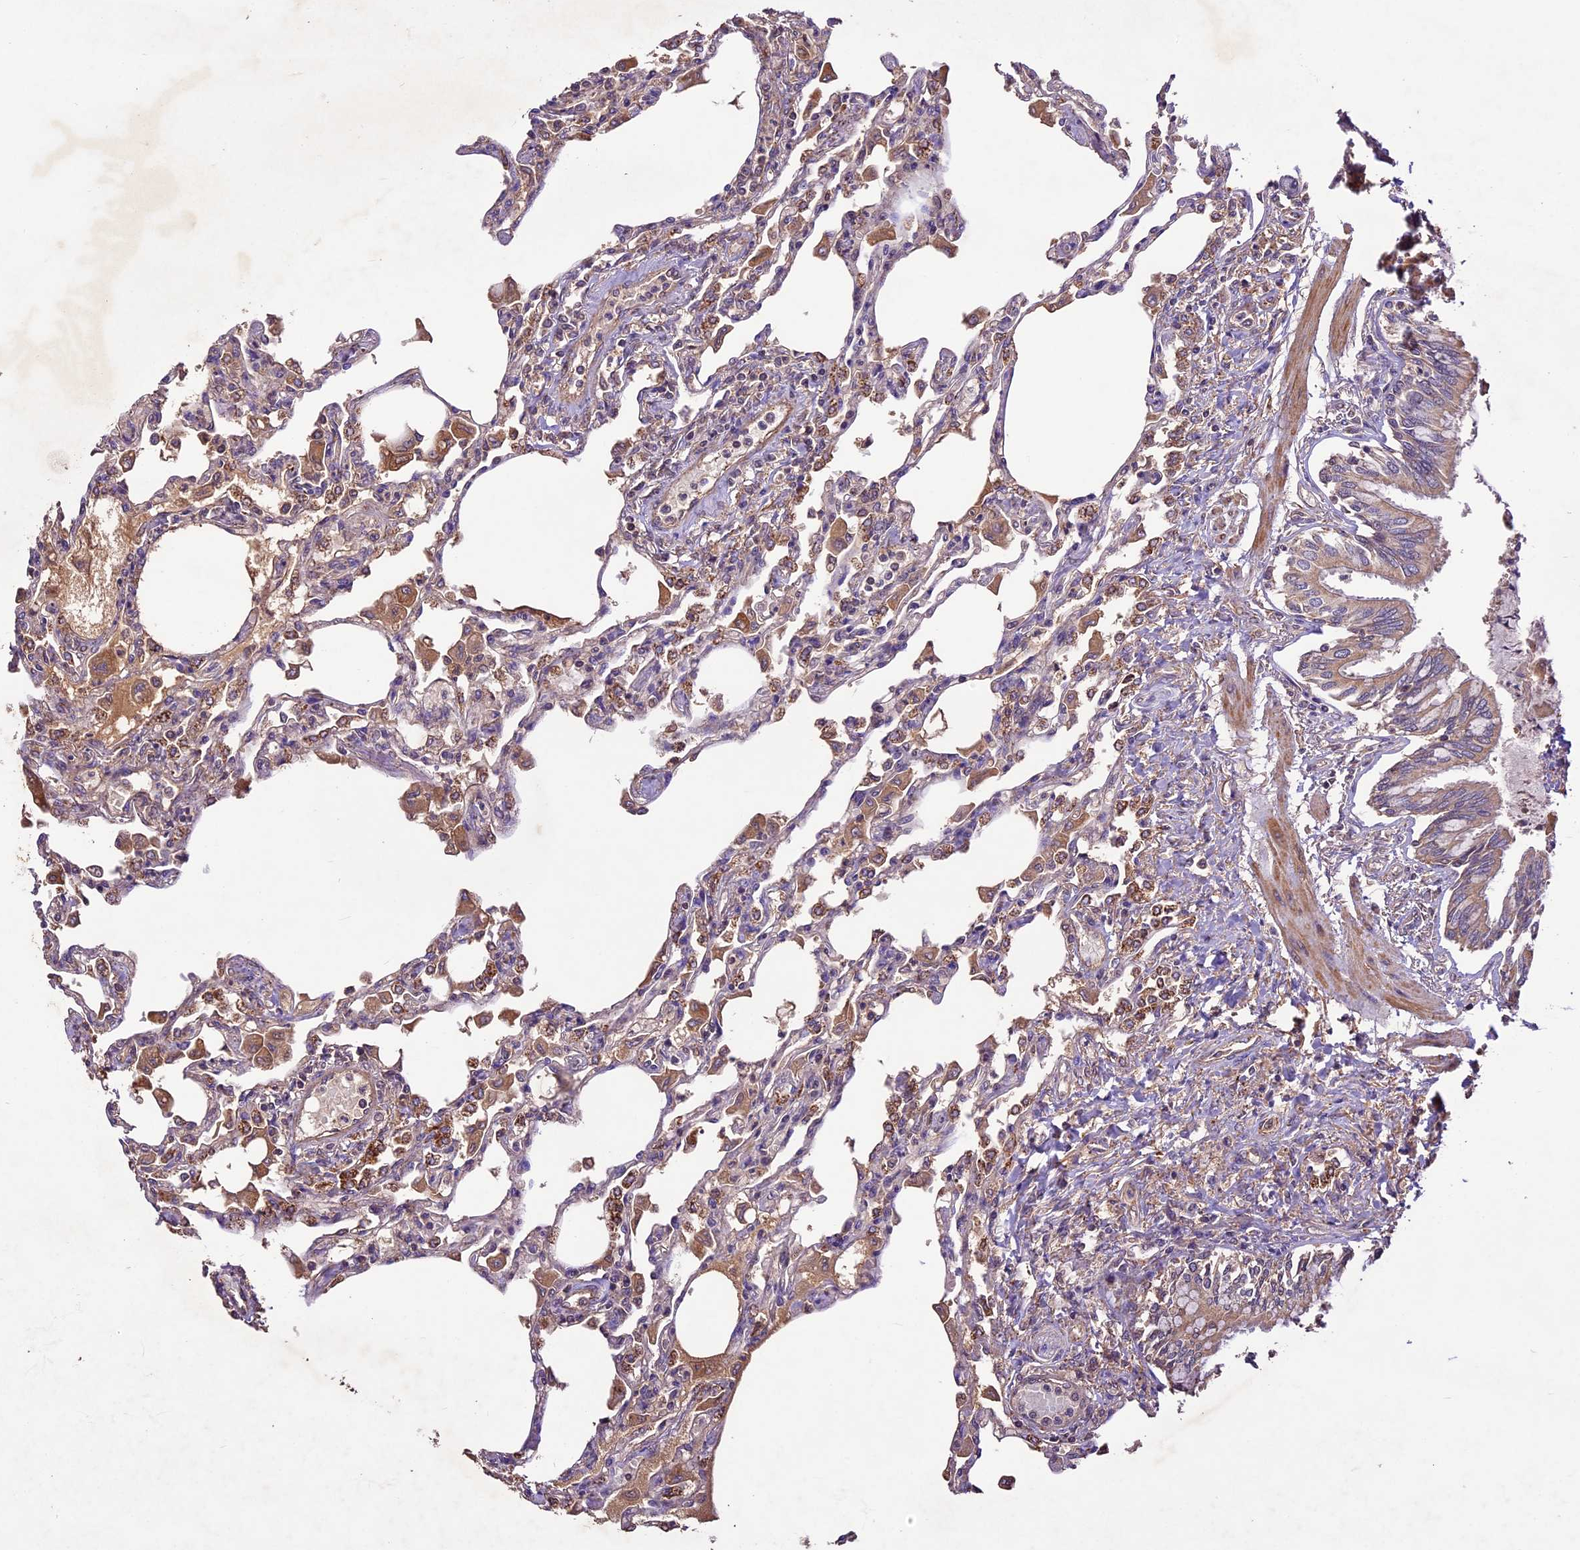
{"staining": {"intensity": "moderate", "quantity": "25%-75%", "location": "cytoplasmic/membranous"}, "tissue": "lung", "cell_type": "Alveolar cells", "image_type": "normal", "snomed": [{"axis": "morphology", "description": "Normal tissue, NOS"}, {"axis": "topography", "description": "Bronchus"}, {"axis": "topography", "description": "Lung"}], "caption": "A brown stain labels moderate cytoplasmic/membranous staining of a protein in alveolar cells of unremarkable human lung.", "gene": "CRLF1", "patient": {"sex": "female", "age": 49}}